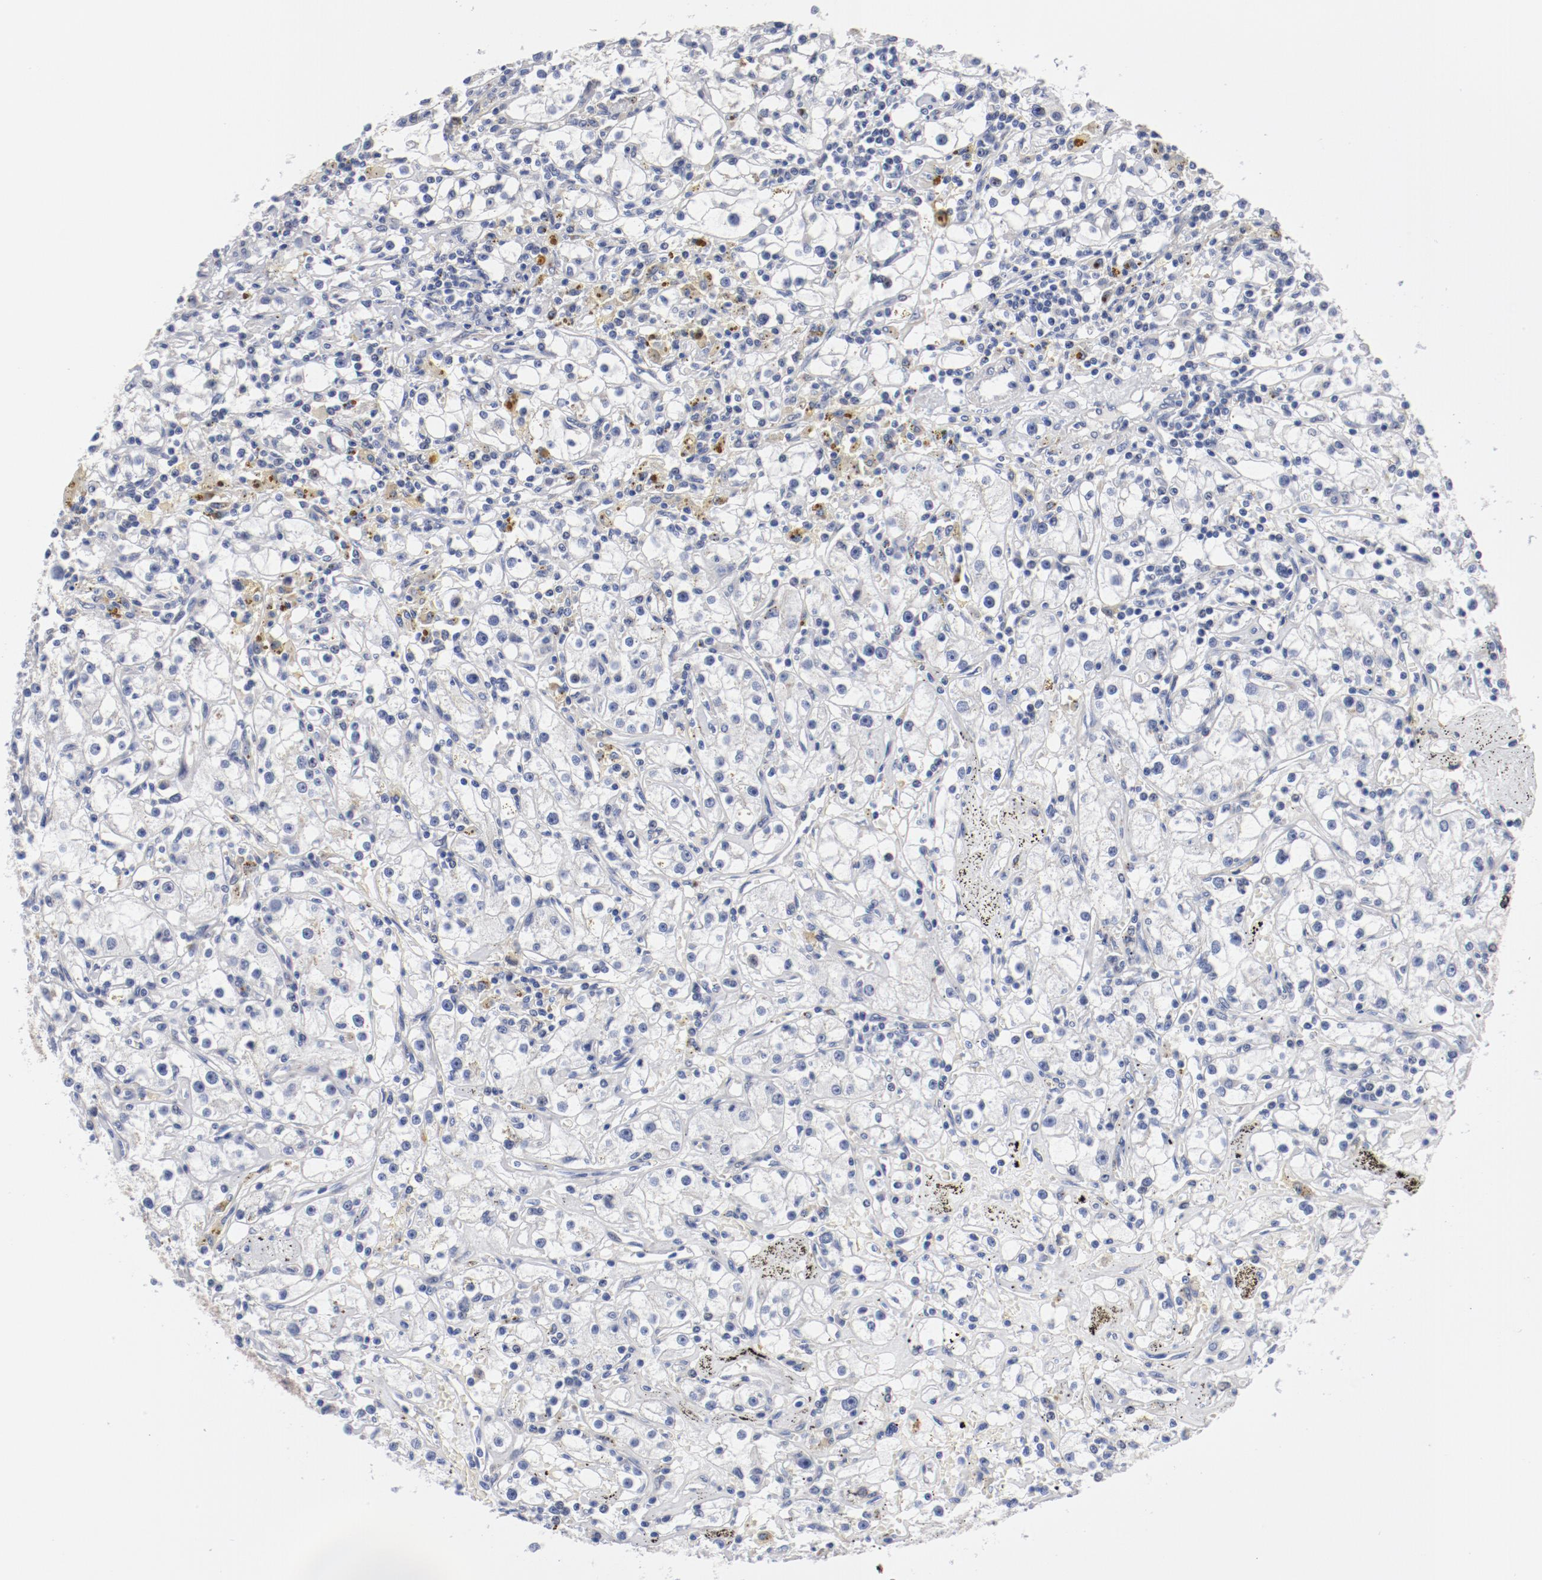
{"staining": {"intensity": "negative", "quantity": "none", "location": "none"}, "tissue": "renal cancer", "cell_type": "Tumor cells", "image_type": "cancer", "snomed": [{"axis": "morphology", "description": "Adenocarcinoma, NOS"}, {"axis": "topography", "description": "Kidney"}], "caption": "This is an IHC image of renal cancer (adenocarcinoma). There is no positivity in tumor cells.", "gene": "GPR143", "patient": {"sex": "male", "age": 56}}